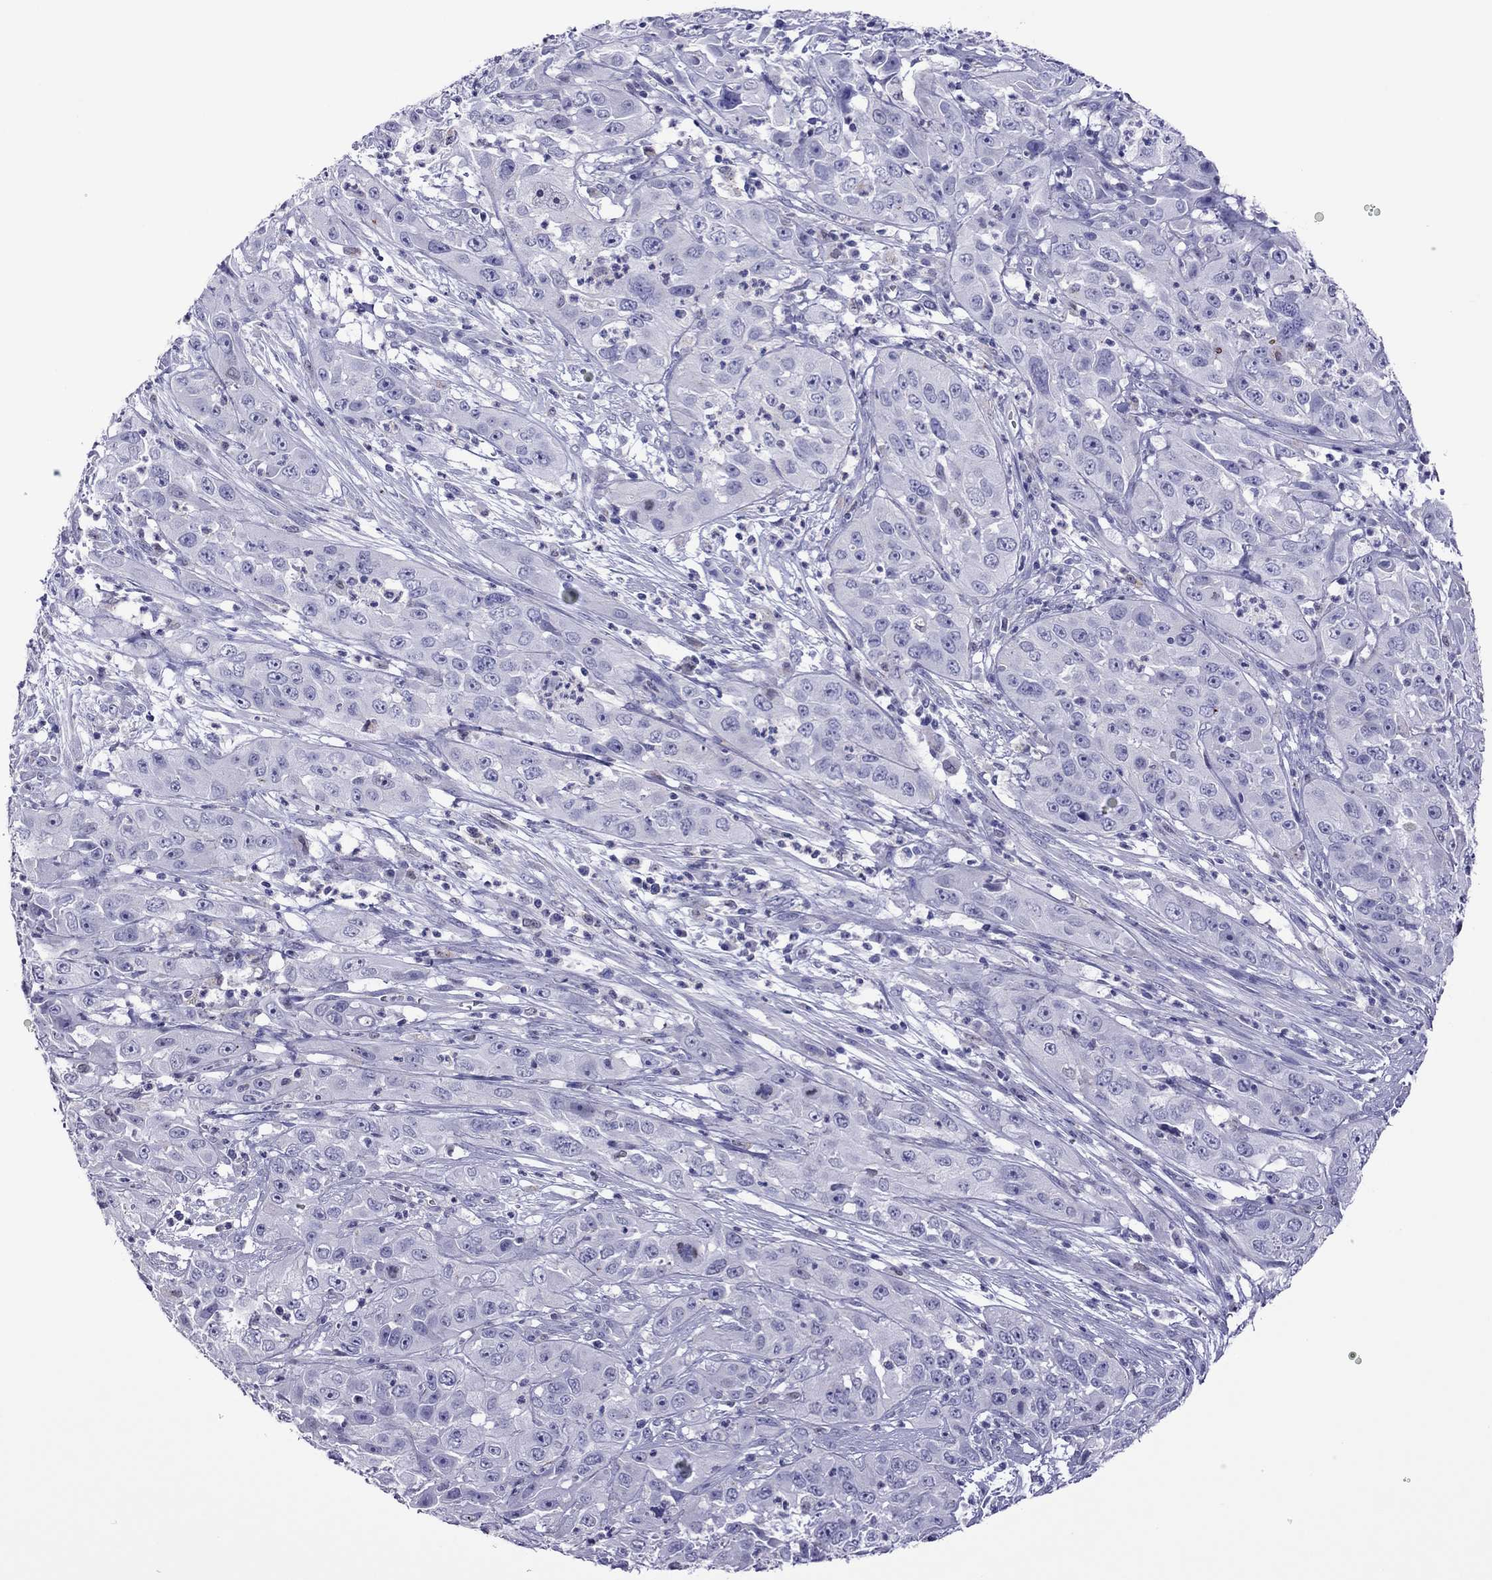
{"staining": {"intensity": "negative", "quantity": "none", "location": "none"}, "tissue": "cervical cancer", "cell_type": "Tumor cells", "image_type": "cancer", "snomed": [{"axis": "morphology", "description": "Squamous cell carcinoma, NOS"}, {"axis": "topography", "description": "Cervix"}], "caption": "IHC photomicrograph of human cervical cancer stained for a protein (brown), which shows no positivity in tumor cells. The staining is performed using DAB (3,3'-diaminobenzidine) brown chromogen with nuclei counter-stained in using hematoxylin.", "gene": "MPZ", "patient": {"sex": "female", "age": 32}}